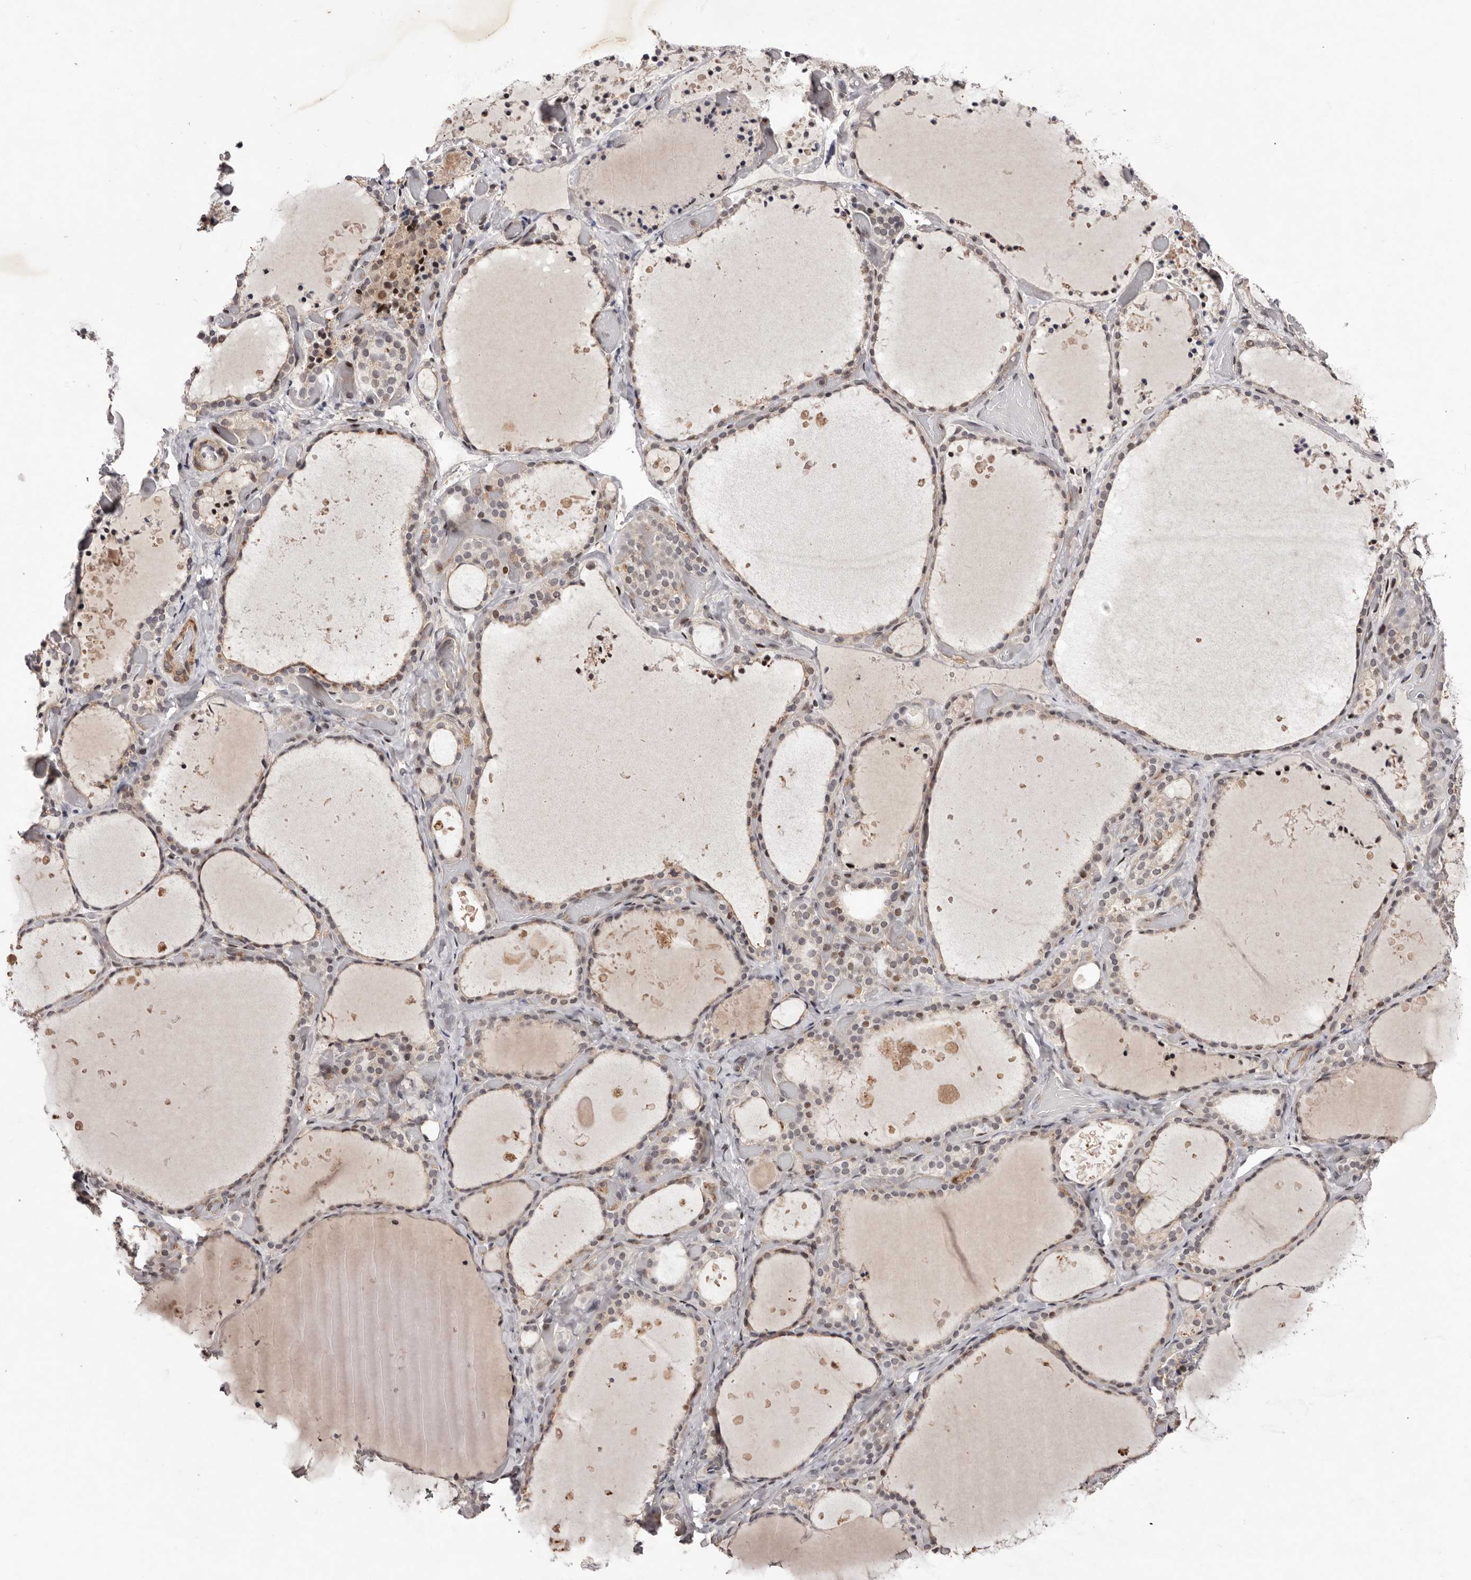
{"staining": {"intensity": "weak", "quantity": "25%-75%", "location": "cytoplasmic/membranous,nuclear"}, "tissue": "thyroid gland", "cell_type": "Glandular cells", "image_type": "normal", "snomed": [{"axis": "morphology", "description": "Normal tissue, NOS"}, {"axis": "topography", "description": "Thyroid gland"}], "caption": "The histopathology image reveals a brown stain indicating the presence of a protein in the cytoplasmic/membranous,nuclear of glandular cells in thyroid gland. (DAB (3,3'-diaminobenzidine) IHC, brown staining for protein, blue staining for nuclei).", "gene": "FBXO5", "patient": {"sex": "female", "age": 44}}